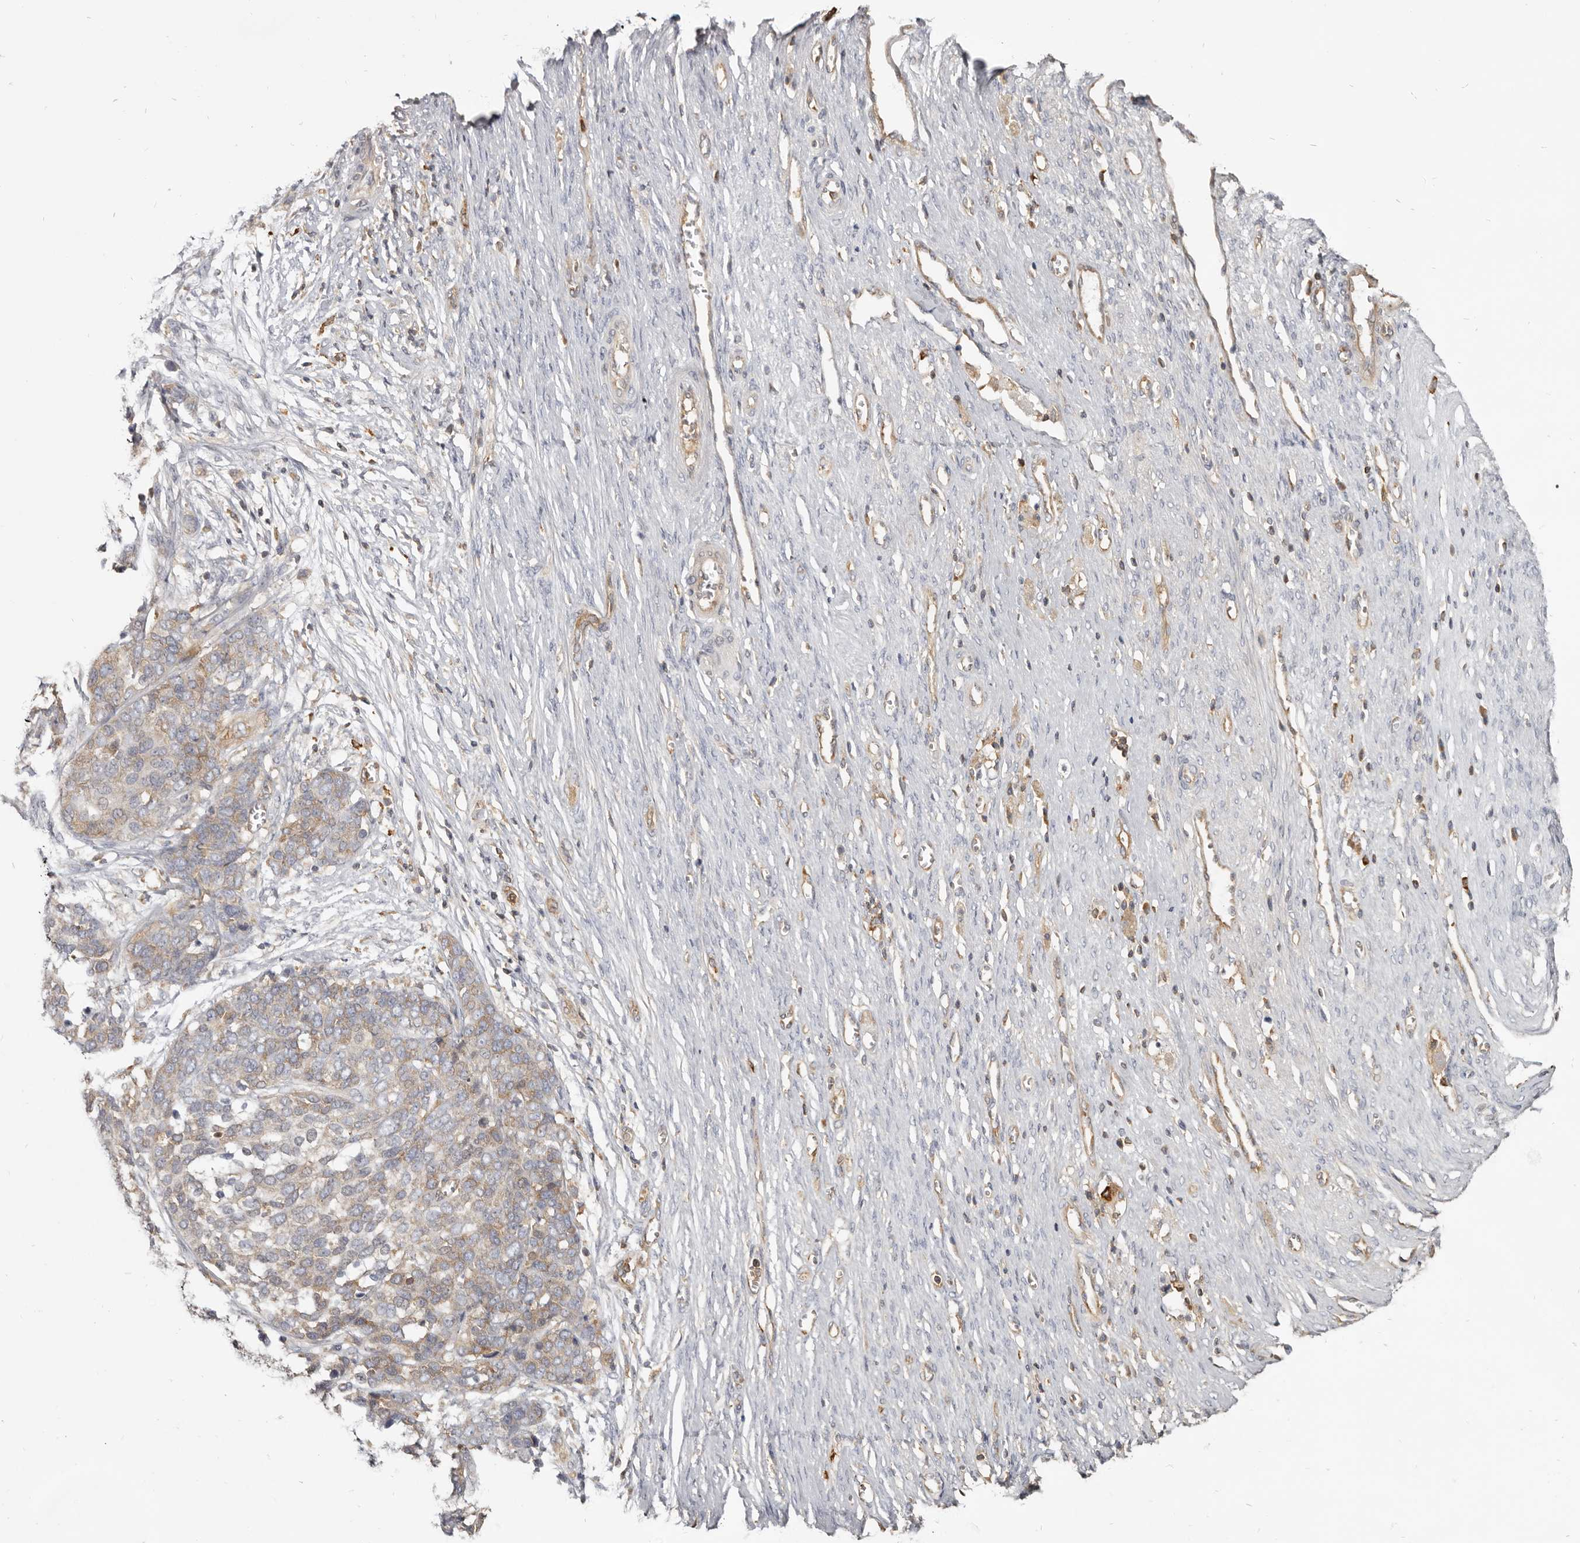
{"staining": {"intensity": "weak", "quantity": ">75%", "location": "cytoplasmic/membranous"}, "tissue": "ovarian cancer", "cell_type": "Tumor cells", "image_type": "cancer", "snomed": [{"axis": "morphology", "description": "Cystadenocarcinoma, serous, NOS"}, {"axis": "topography", "description": "Ovary"}], "caption": "The photomicrograph shows staining of ovarian cancer (serous cystadenocarcinoma), revealing weak cytoplasmic/membranous protein expression (brown color) within tumor cells.", "gene": "CBL", "patient": {"sex": "female", "age": 44}}